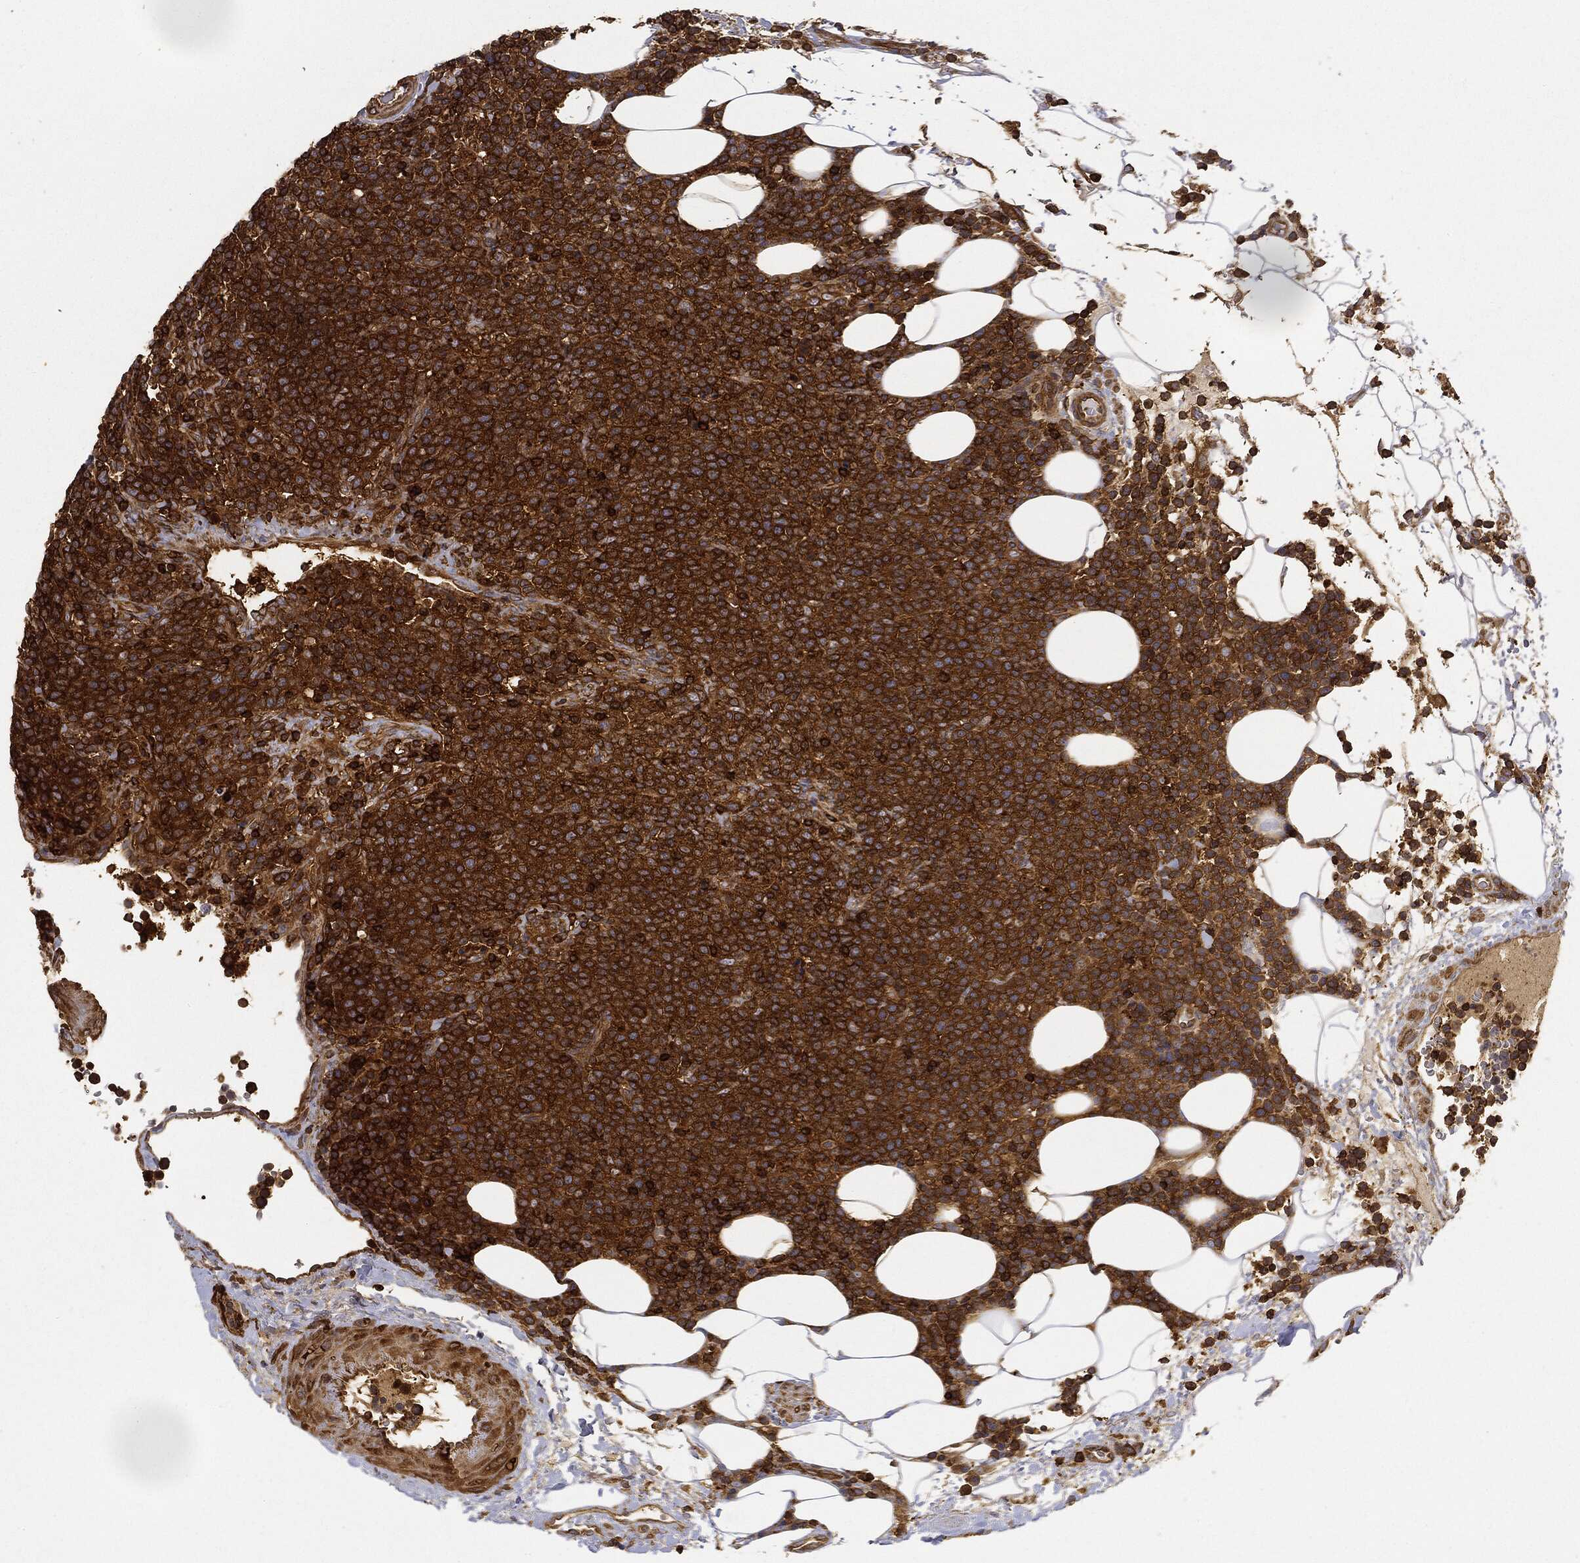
{"staining": {"intensity": "strong", "quantity": "25%-75%", "location": "cytoplasmic/membranous"}, "tissue": "lymphoma", "cell_type": "Tumor cells", "image_type": "cancer", "snomed": [{"axis": "morphology", "description": "Malignant lymphoma, non-Hodgkin's type, High grade"}, {"axis": "topography", "description": "Lymph node"}], "caption": "Protein analysis of high-grade malignant lymphoma, non-Hodgkin's type tissue exhibits strong cytoplasmic/membranous expression in approximately 25%-75% of tumor cells.", "gene": "WDR1", "patient": {"sex": "male", "age": 61}}